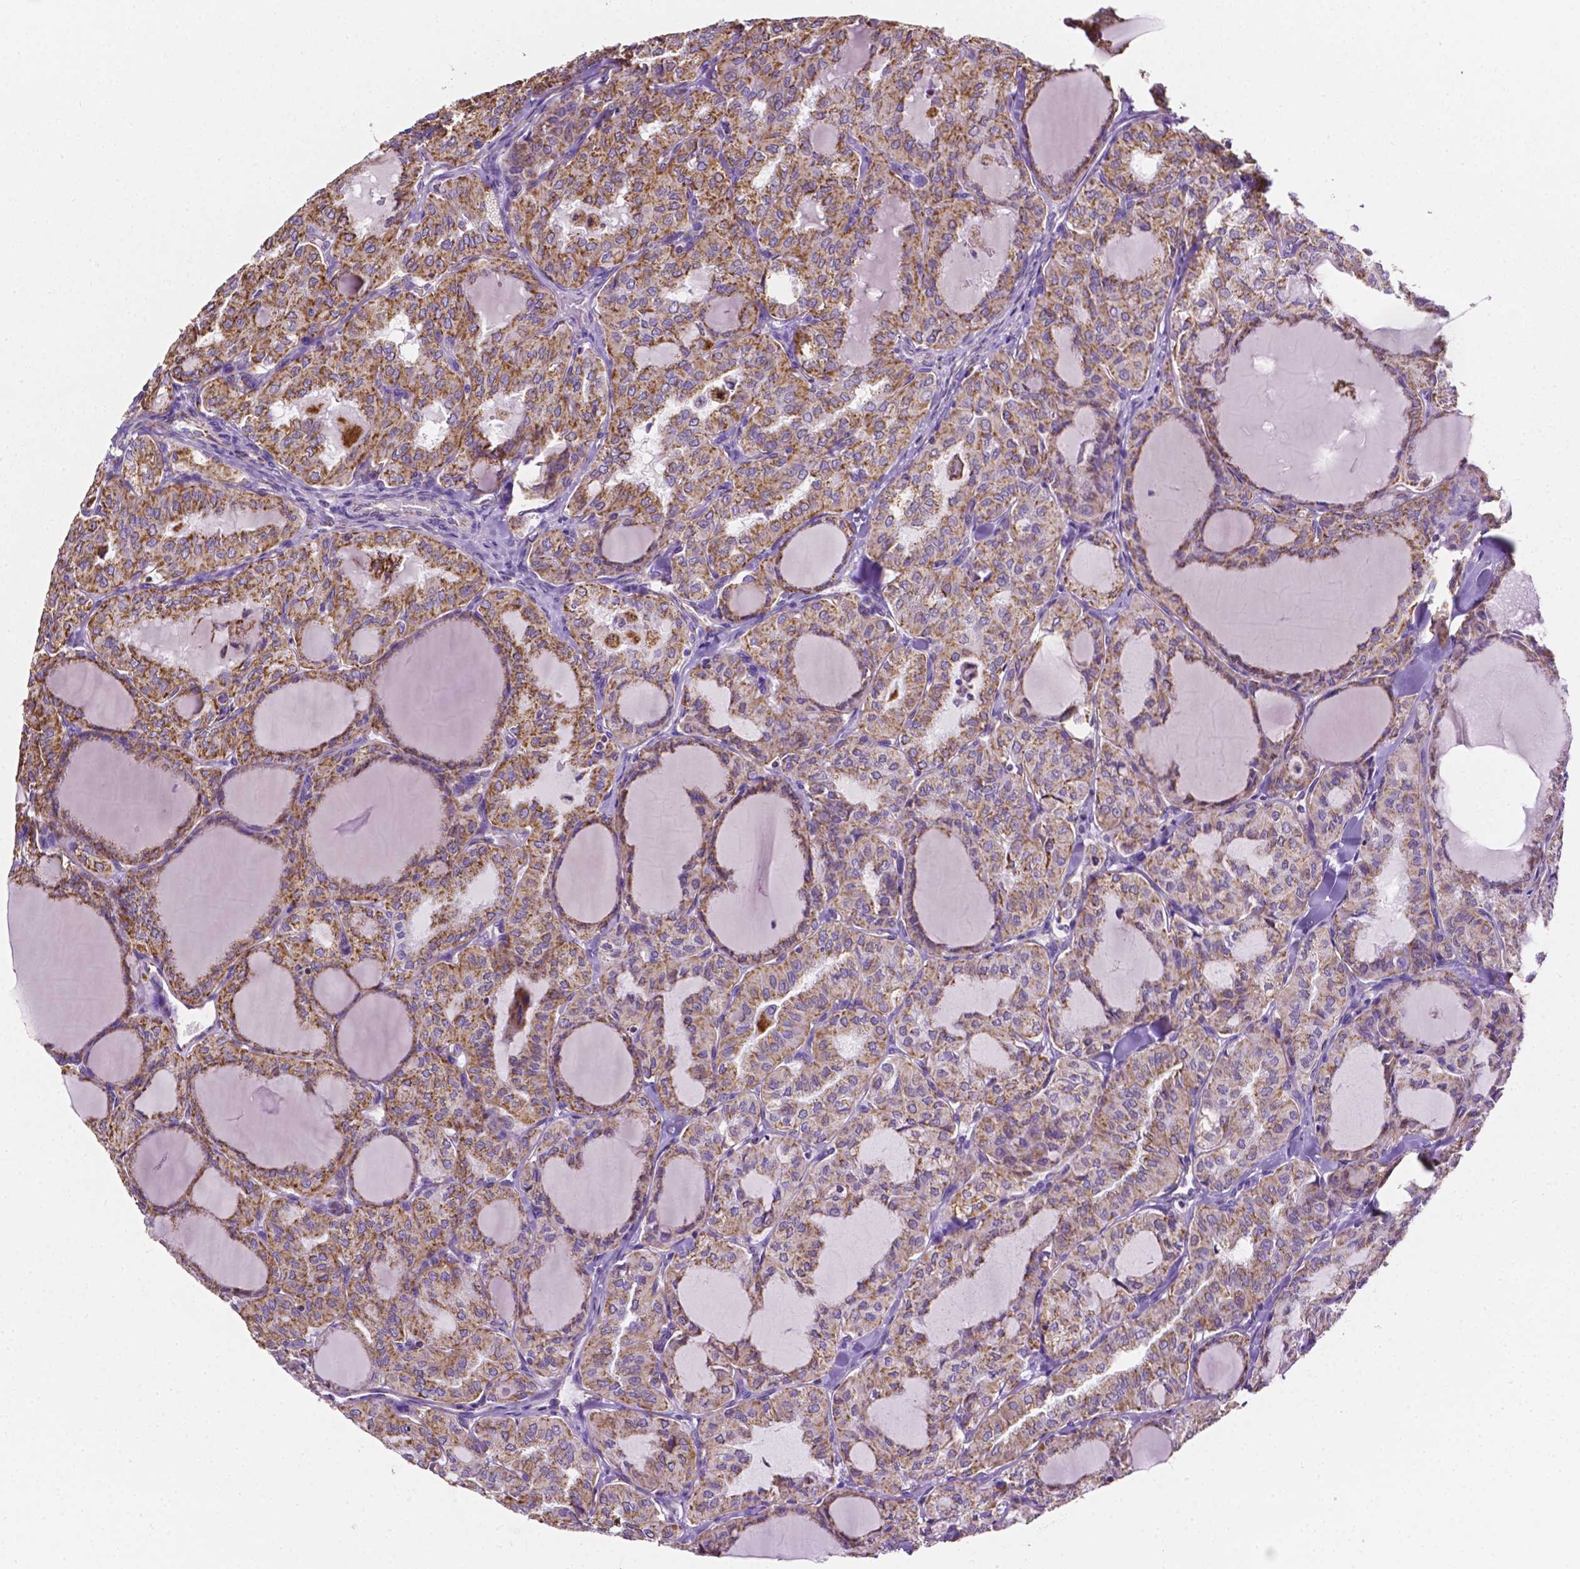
{"staining": {"intensity": "moderate", "quantity": ">75%", "location": "cytoplasmic/membranous"}, "tissue": "thyroid cancer", "cell_type": "Tumor cells", "image_type": "cancer", "snomed": [{"axis": "morphology", "description": "Papillary adenocarcinoma, NOS"}, {"axis": "topography", "description": "Thyroid gland"}], "caption": "Brown immunohistochemical staining in human papillary adenocarcinoma (thyroid) reveals moderate cytoplasmic/membranous expression in approximately >75% of tumor cells.", "gene": "RMDN3", "patient": {"sex": "male", "age": 20}}